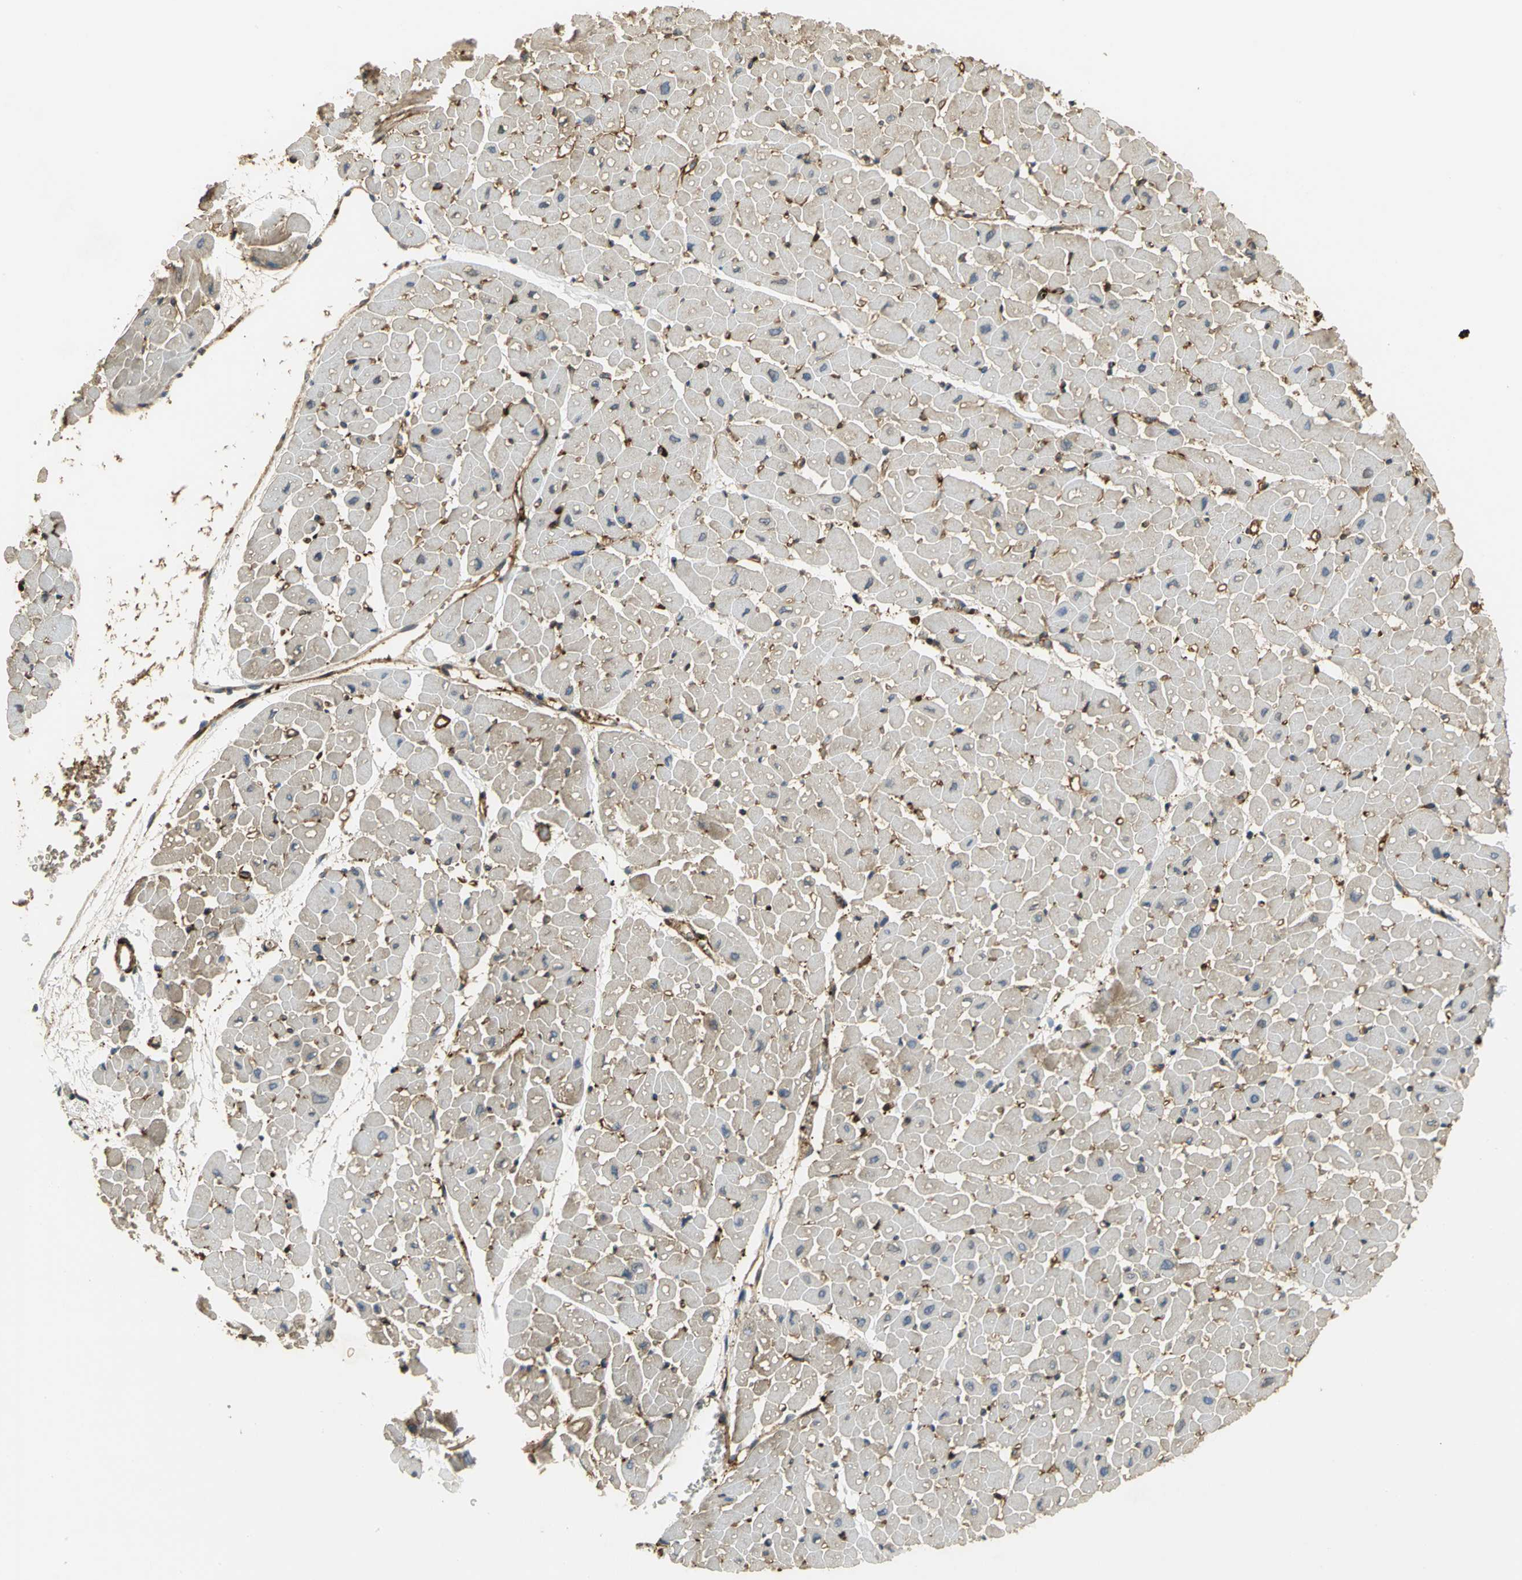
{"staining": {"intensity": "negative", "quantity": "none", "location": "none"}, "tissue": "heart muscle", "cell_type": "Cardiomyocytes", "image_type": "normal", "snomed": [{"axis": "morphology", "description": "Normal tissue, NOS"}, {"axis": "topography", "description": "Heart"}], "caption": "The immunohistochemistry (IHC) image has no significant positivity in cardiomyocytes of heart muscle. (DAB (3,3'-diaminobenzidine) immunohistochemistry (IHC), high magnification).", "gene": "TLN1", "patient": {"sex": "male", "age": 45}}